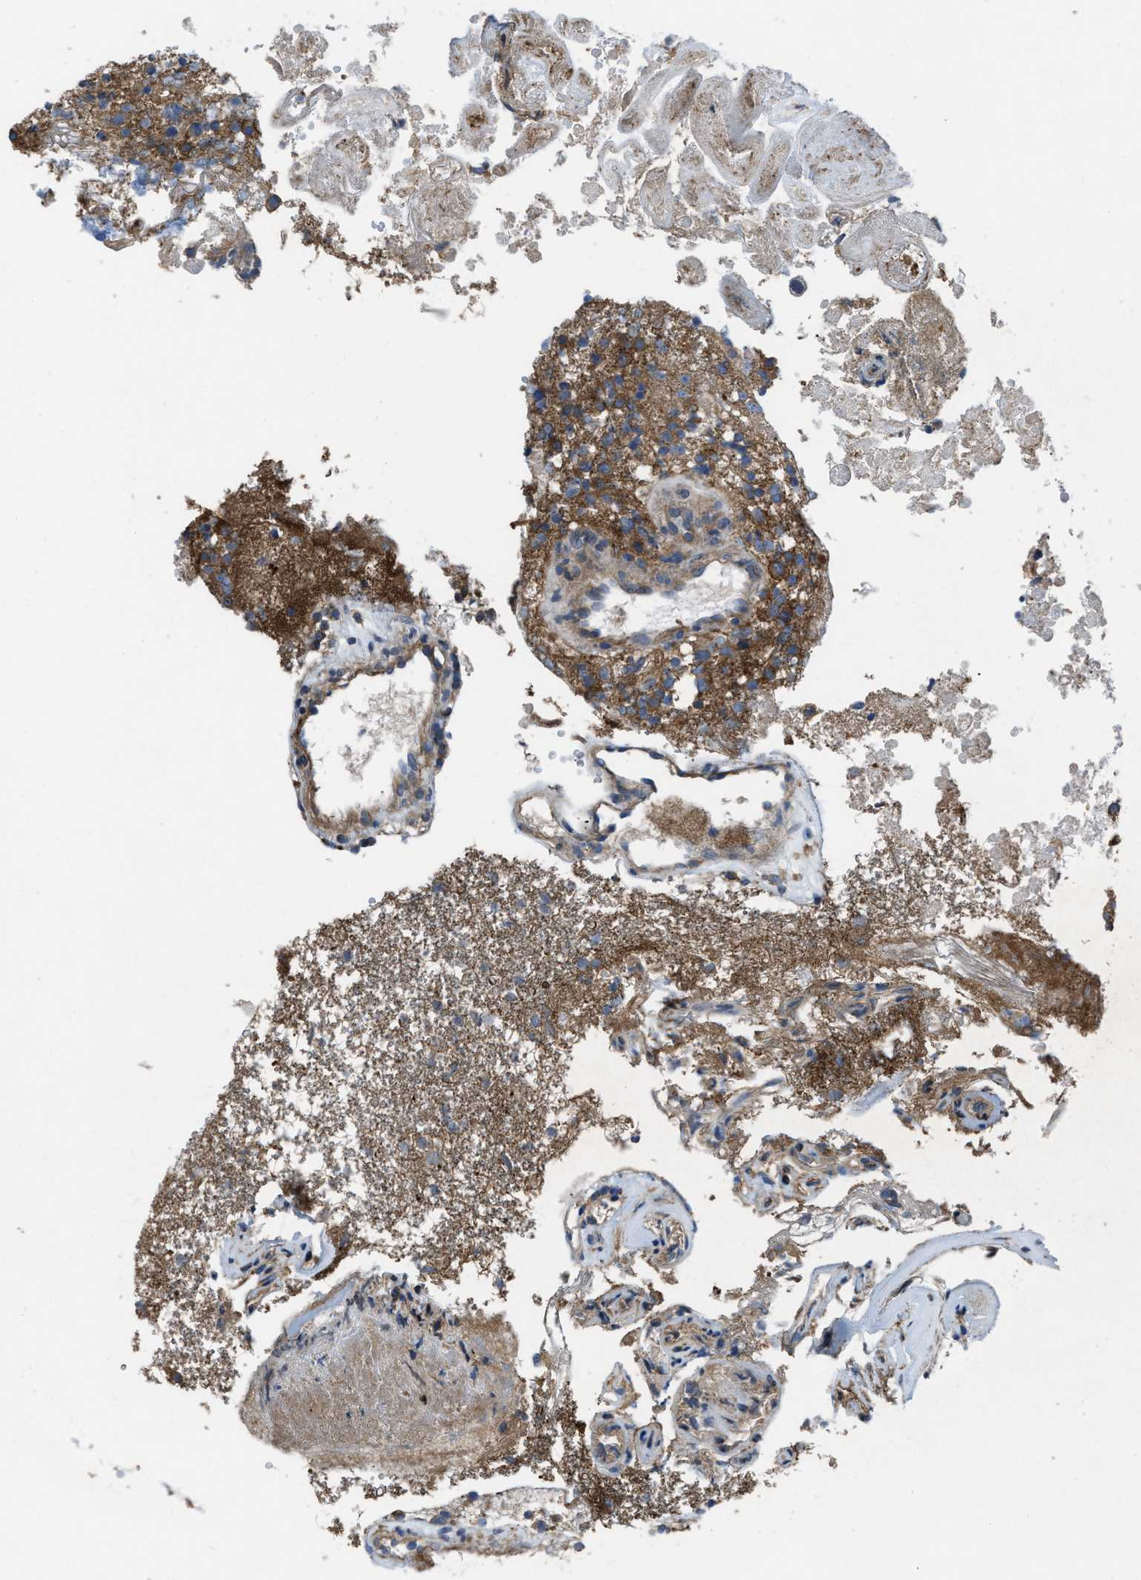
{"staining": {"intensity": "moderate", "quantity": ">75%", "location": "cytoplasmic/membranous"}, "tissue": "glioma", "cell_type": "Tumor cells", "image_type": "cancer", "snomed": [{"axis": "morphology", "description": "Glioma, malignant, High grade"}, {"axis": "topography", "description": "Brain"}], "caption": "Malignant glioma (high-grade) was stained to show a protein in brown. There is medium levels of moderate cytoplasmic/membranous positivity in approximately >75% of tumor cells.", "gene": "MYO18A", "patient": {"sex": "female", "age": 59}}